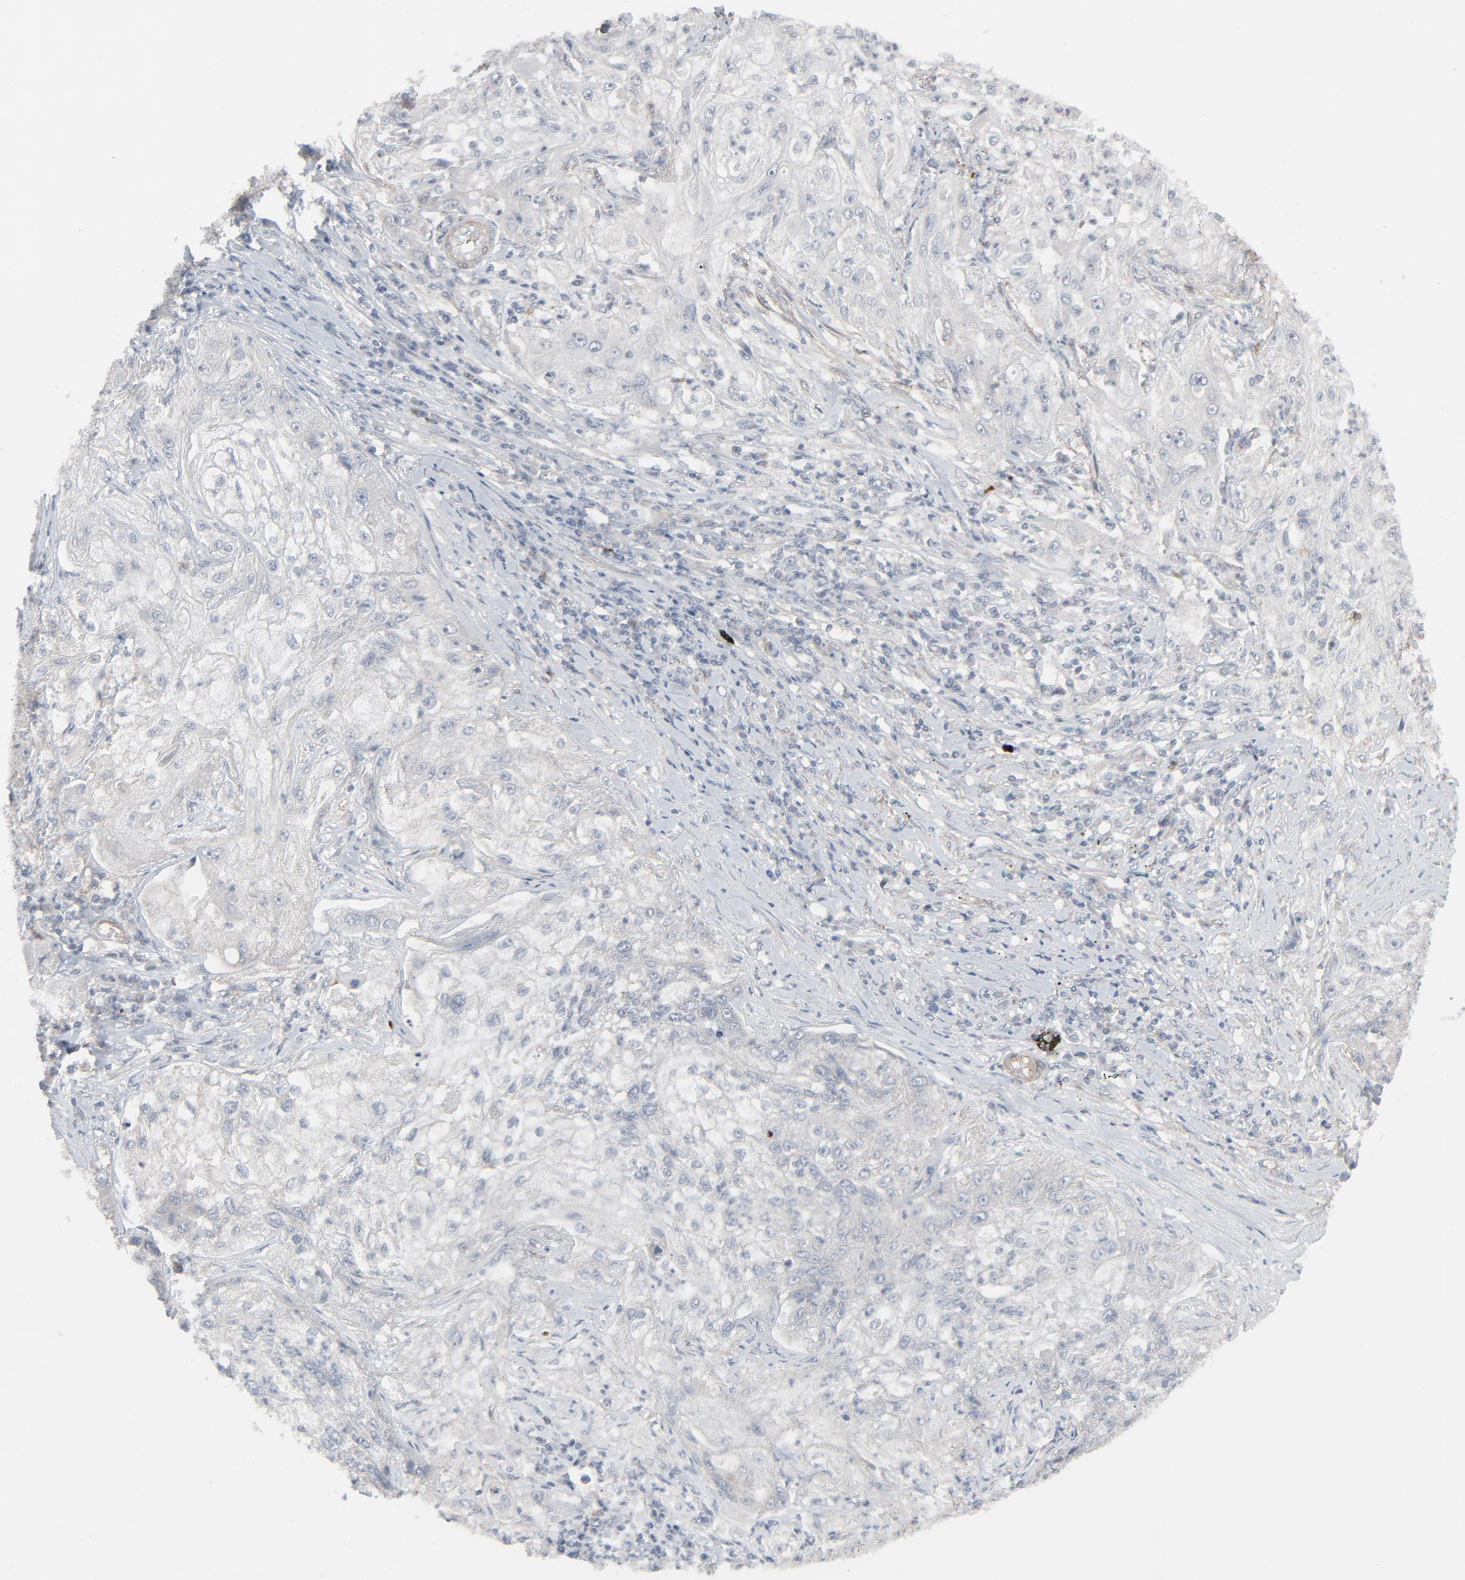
{"staining": {"intensity": "negative", "quantity": "none", "location": "none"}, "tissue": "lung cancer", "cell_type": "Tumor cells", "image_type": "cancer", "snomed": [{"axis": "morphology", "description": "Inflammation, NOS"}, {"axis": "morphology", "description": "Squamous cell carcinoma, NOS"}, {"axis": "topography", "description": "Lymph node"}, {"axis": "topography", "description": "Soft tissue"}, {"axis": "topography", "description": "Lung"}], "caption": "This micrograph is of lung squamous cell carcinoma stained with immunohistochemistry (IHC) to label a protein in brown with the nuclei are counter-stained blue. There is no expression in tumor cells.", "gene": "NEUROD1", "patient": {"sex": "male", "age": 66}}